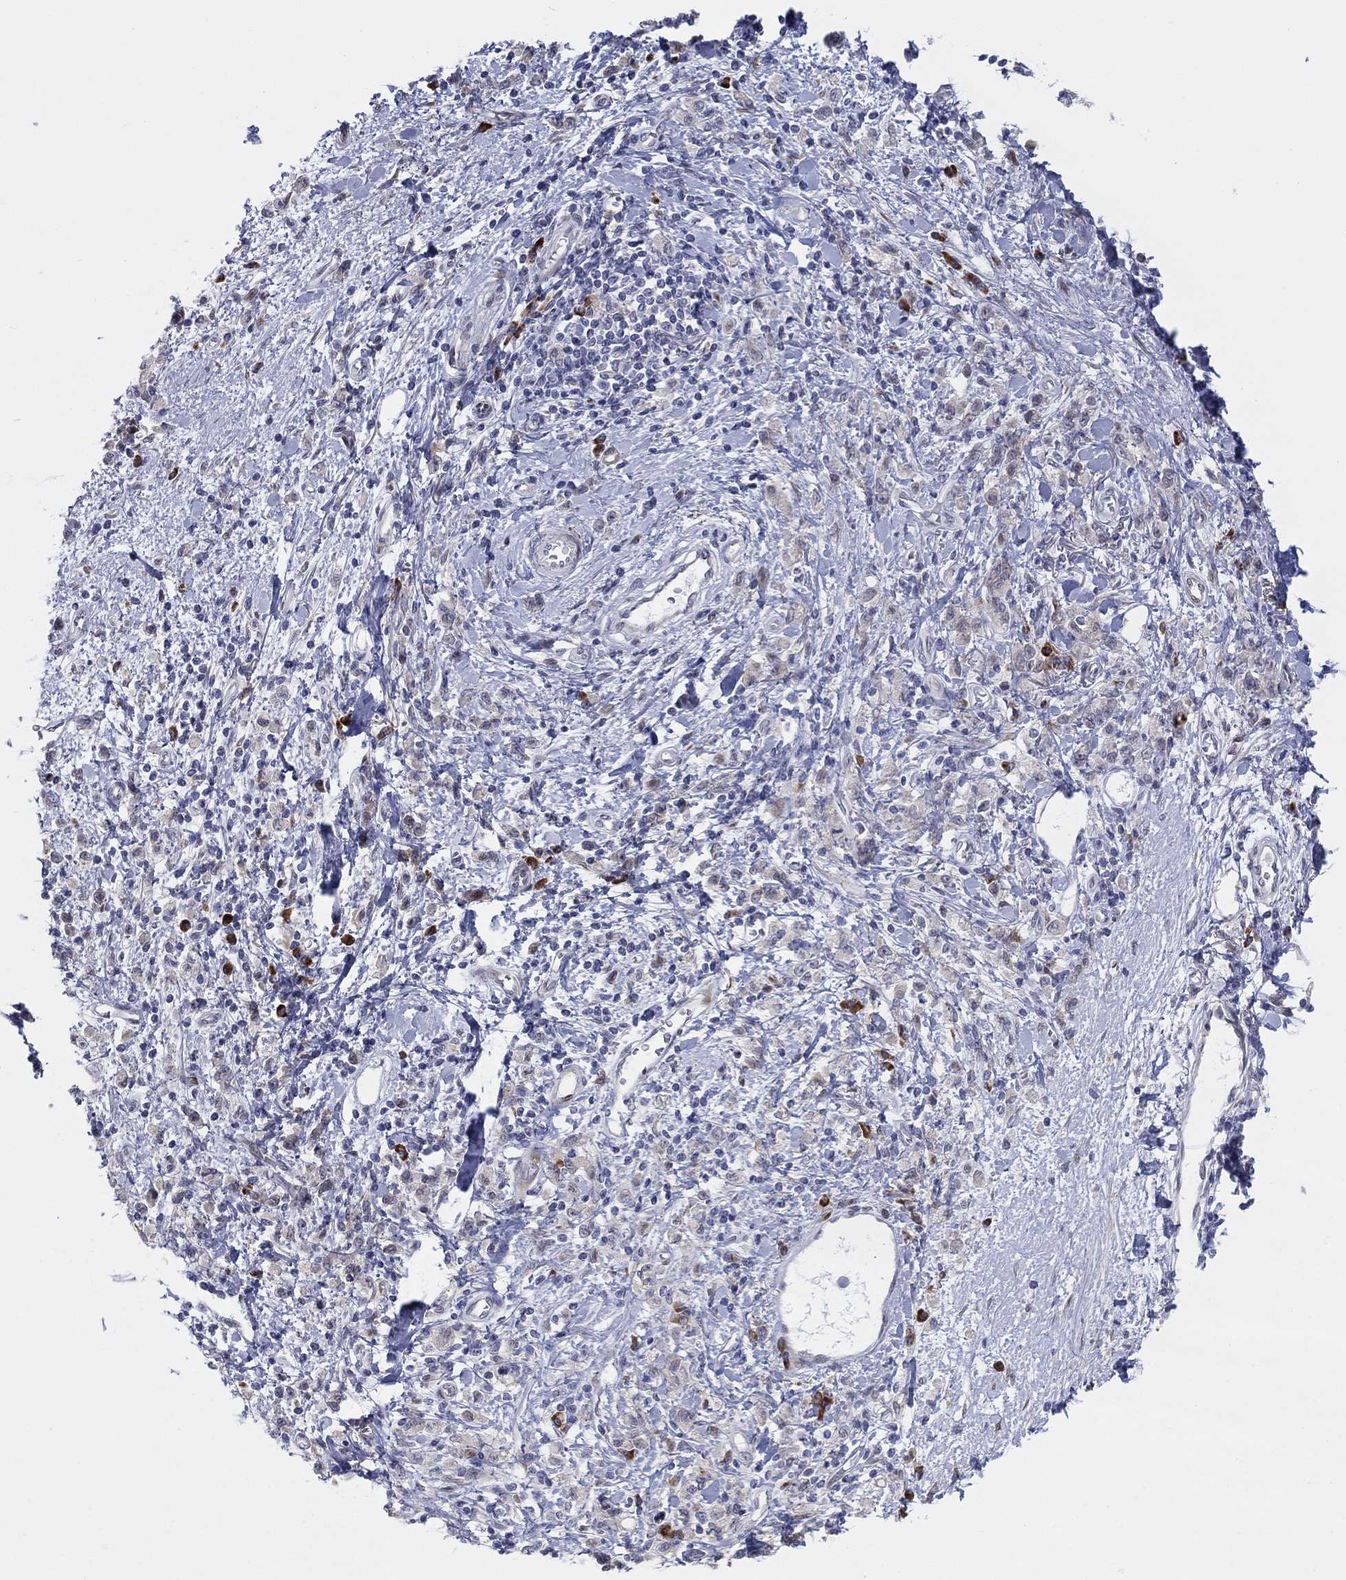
{"staining": {"intensity": "moderate", "quantity": "<25%", "location": "cytoplasmic/membranous"}, "tissue": "stomach cancer", "cell_type": "Tumor cells", "image_type": "cancer", "snomed": [{"axis": "morphology", "description": "Adenocarcinoma, NOS"}, {"axis": "topography", "description": "Stomach"}], "caption": "Moderate cytoplasmic/membranous protein expression is identified in about <25% of tumor cells in stomach cancer.", "gene": "TTC21B", "patient": {"sex": "male", "age": 77}}